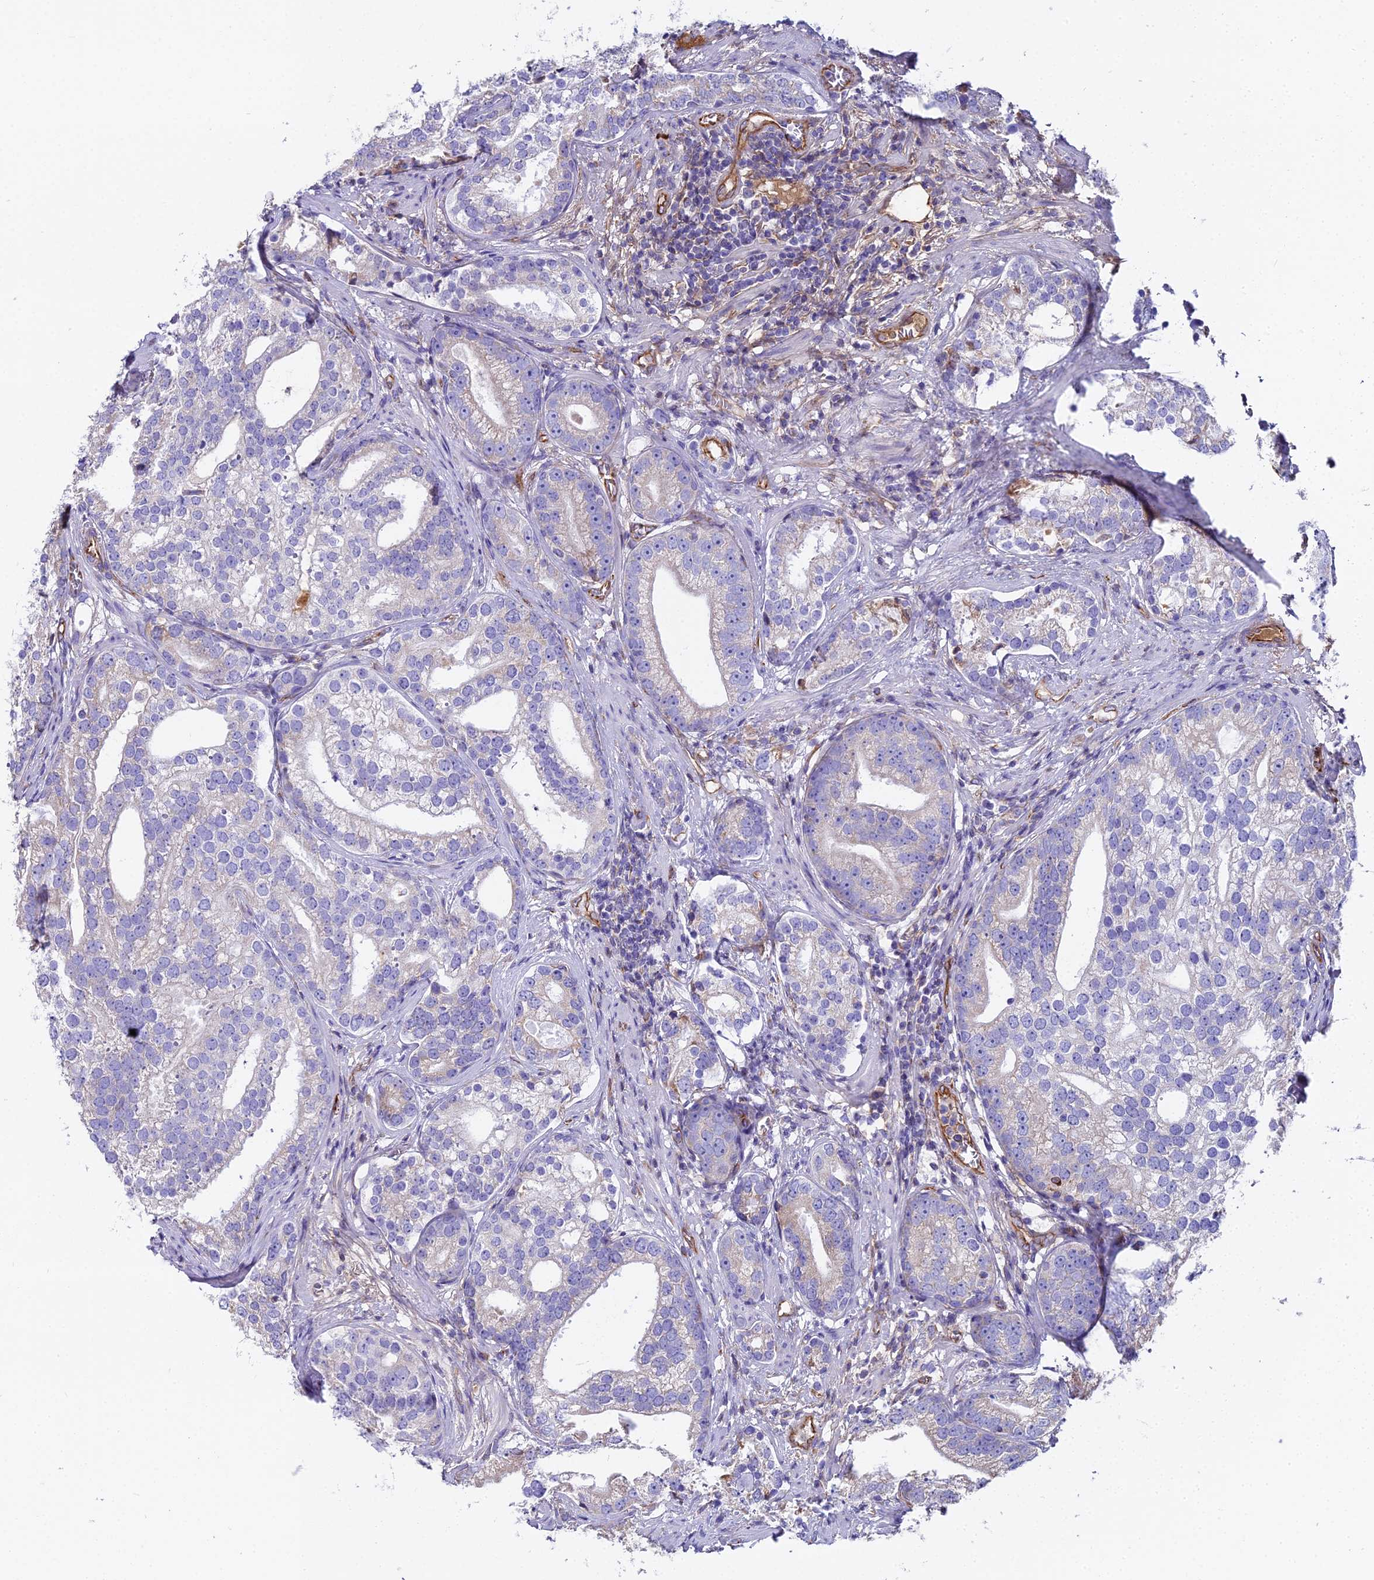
{"staining": {"intensity": "negative", "quantity": "none", "location": "none"}, "tissue": "prostate cancer", "cell_type": "Tumor cells", "image_type": "cancer", "snomed": [{"axis": "morphology", "description": "Adenocarcinoma, High grade"}, {"axis": "topography", "description": "Prostate"}], "caption": "An IHC histopathology image of prostate cancer is shown. There is no staining in tumor cells of prostate cancer. Nuclei are stained in blue.", "gene": "BEX4", "patient": {"sex": "male", "age": 75}}